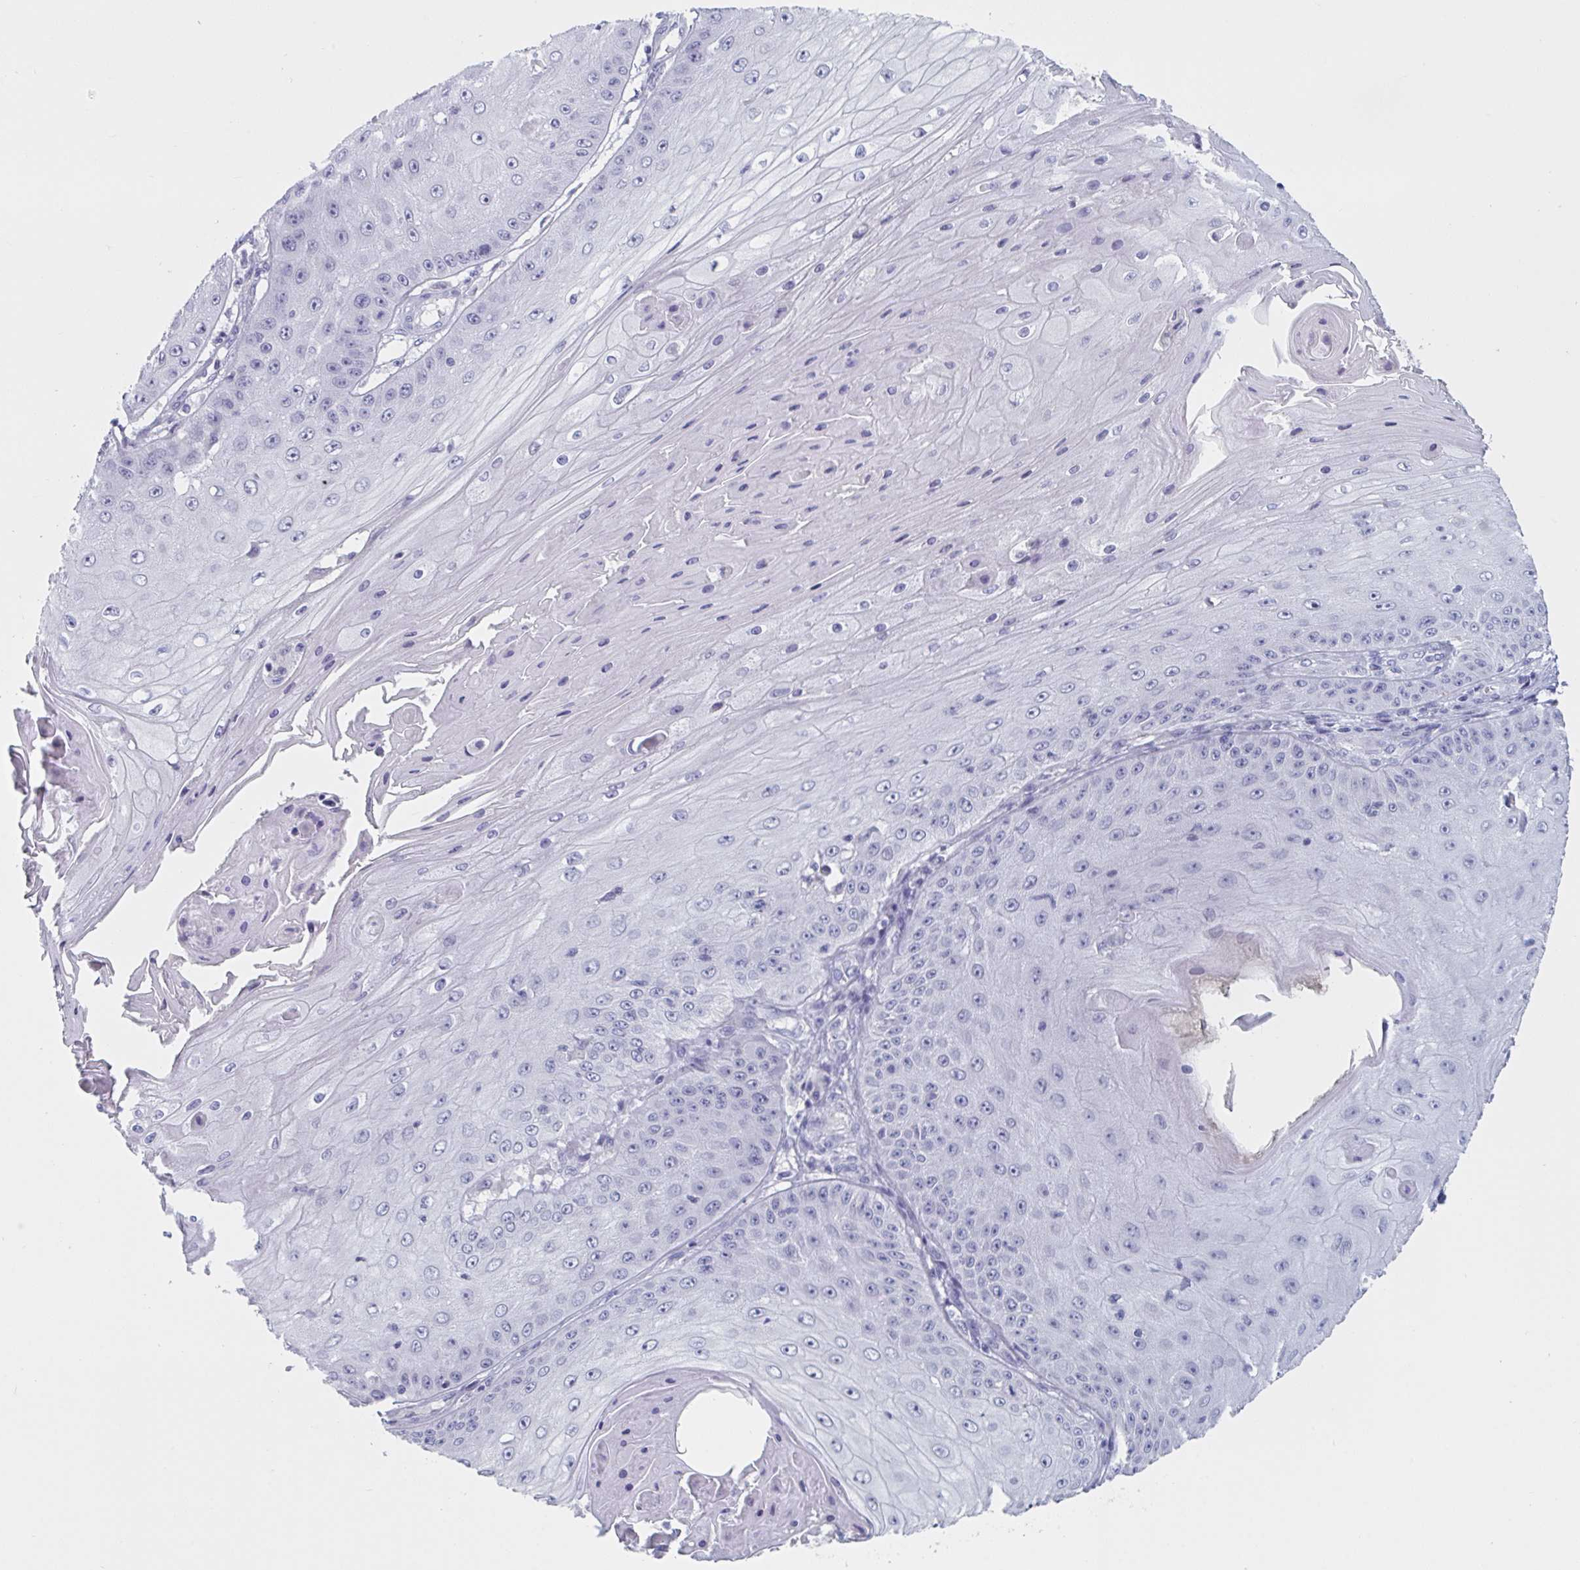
{"staining": {"intensity": "negative", "quantity": "none", "location": "none"}, "tissue": "skin cancer", "cell_type": "Tumor cells", "image_type": "cancer", "snomed": [{"axis": "morphology", "description": "Squamous cell carcinoma, NOS"}, {"axis": "topography", "description": "Skin"}], "caption": "Immunohistochemistry image of neoplastic tissue: human skin cancer stained with DAB (3,3'-diaminobenzidine) reveals no significant protein expression in tumor cells. (DAB (3,3'-diaminobenzidine) immunohistochemistry (IHC), high magnification).", "gene": "NDUFC2", "patient": {"sex": "male", "age": 70}}